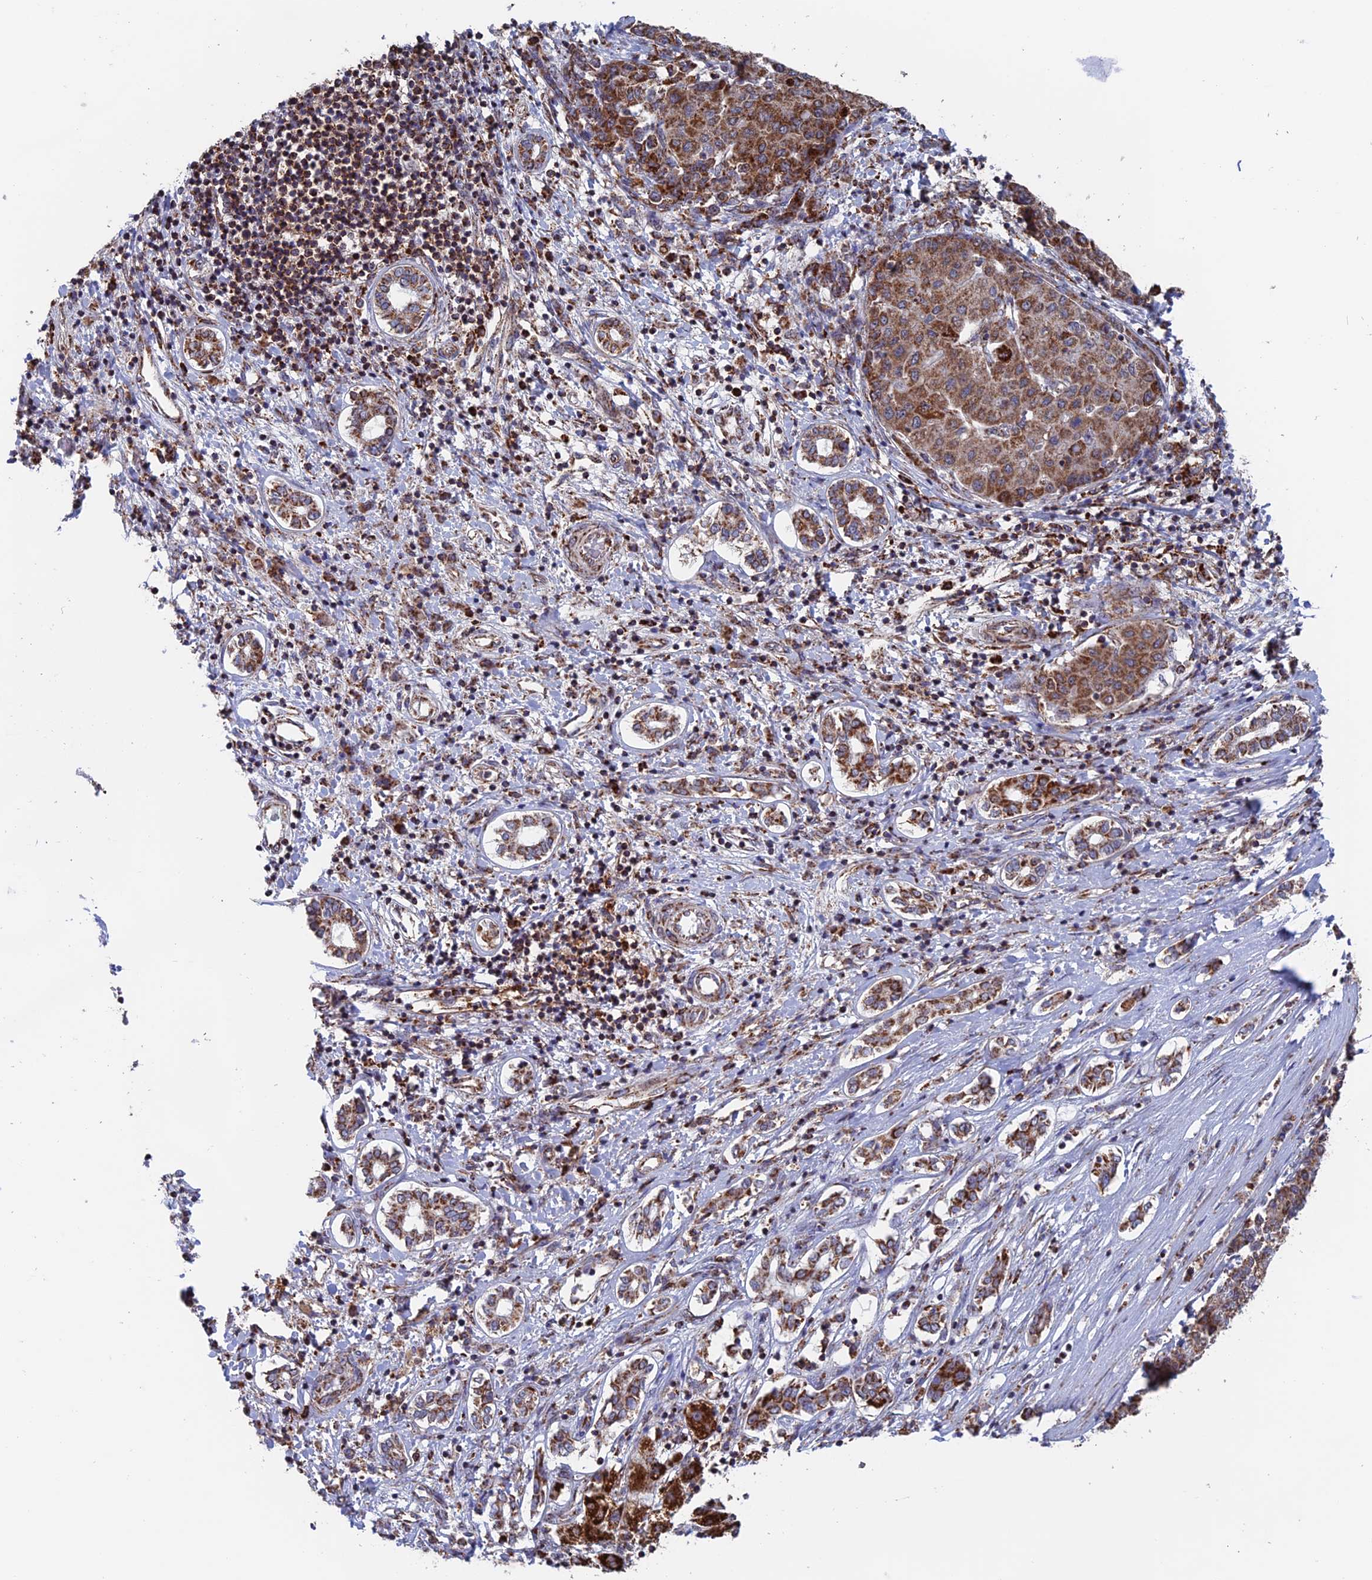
{"staining": {"intensity": "moderate", "quantity": ">75%", "location": "cytoplasmic/membranous"}, "tissue": "liver cancer", "cell_type": "Tumor cells", "image_type": "cancer", "snomed": [{"axis": "morphology", "description": "Carcinoma, Hepatocellular, NOS"}, {"axis": "topography", "description": "Liver"}], "caption": "Protein staining by IHC displays moderate cytoplasmic/membranous expression in about >75% of tumor cells in liver hepatocellular carcinoma. The staining is performed using DAB (3,3'-diaminobenzidine) brown chromogen to label protein expression. The nuclei are counter-stained blue using hematoxylin.", "gene": "DTYMK", "patient": {"sex": "male", "age": 65}}